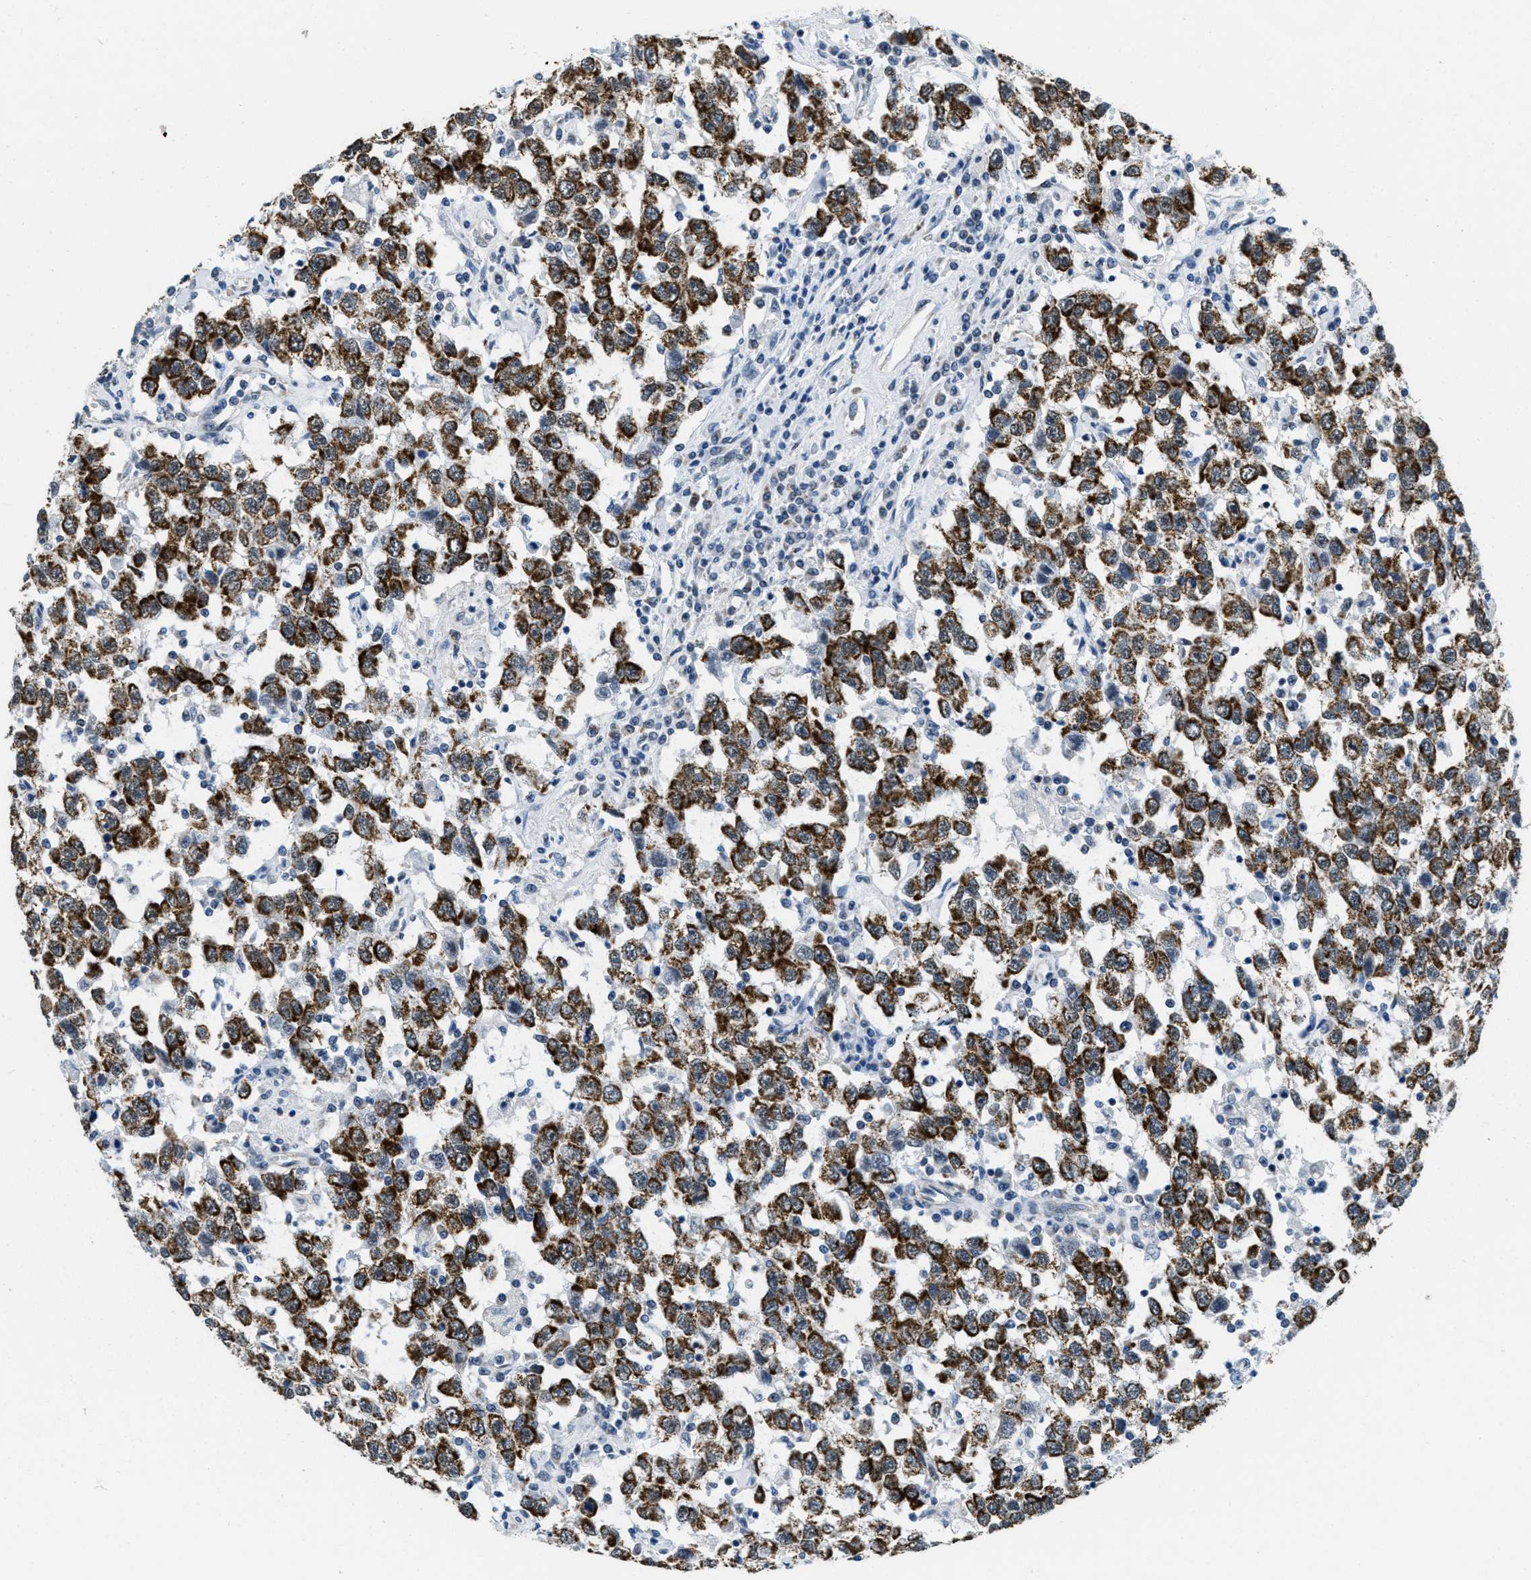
{"staining": {"intensity": "strong", "quantity": ">75%", "location": "cytoplasmic/membranous"}, "tissue": "testis cancer", "cell_type": "Tumor cells", "image_type": "cancer", "snomed": [{"axis": "morphology", "description": "Seminoma, NOS"}, {"axis": "topography", "description": "Testis"}], "caption": "Immunohistochemistry histopathology image of neoplastic tissue: human testis cancer (seminoma) stained using IHC shows high levels of strong protein expression localized specifically in the cytoplasmic/membranous of tumor cells, appearing as a cytoplasmic/membranous brown color.", "gene": "TOMM70", "patient": {"sex": "male", "age": 41}}